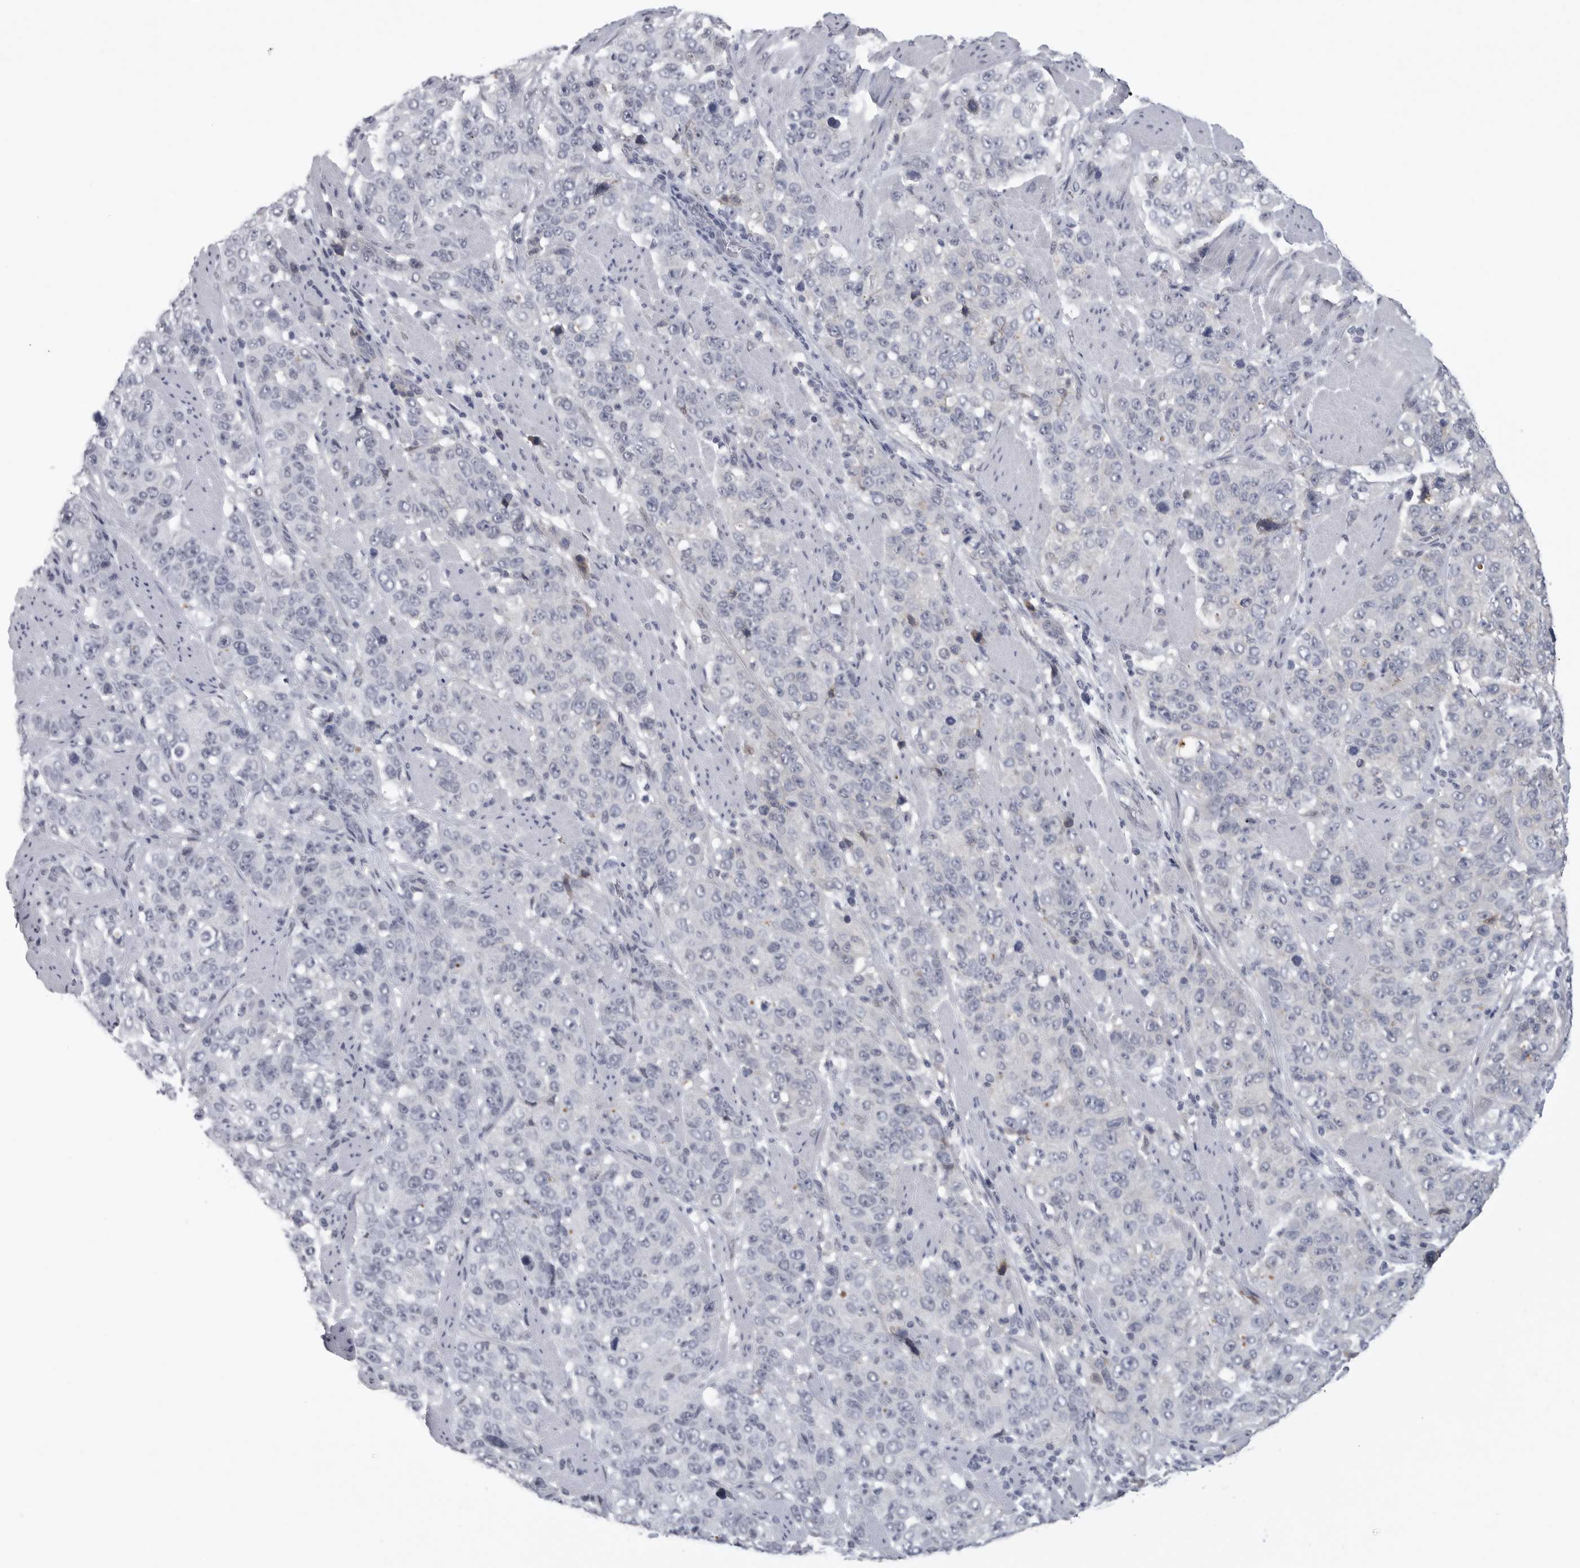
{"staining": {"intensity": "negative", "quantity": "none", "location": "none"}, "tissue": "stomach cancer", "cell_type": "Tumor cells", "image_type": "cancer", "snomed": [{"axis": "morphology", "description": "Adenocarcinoma, NOS"}, {"axis": "topography", "description": "Stomach"}], "caption": "Immunohistochemistry image of neoplastic tissue: human stomach adenocarcinoma stained with DAB (3,3'-diaminobenzidine) exhibits no significant protein staining in tumor cells. (Brightfield microscopy of DAB (3,3'-diaminobenzidine) IHC at high magnification).", "gene": "NECTIN1", "patient": {"sex": "male", "age": 48}}